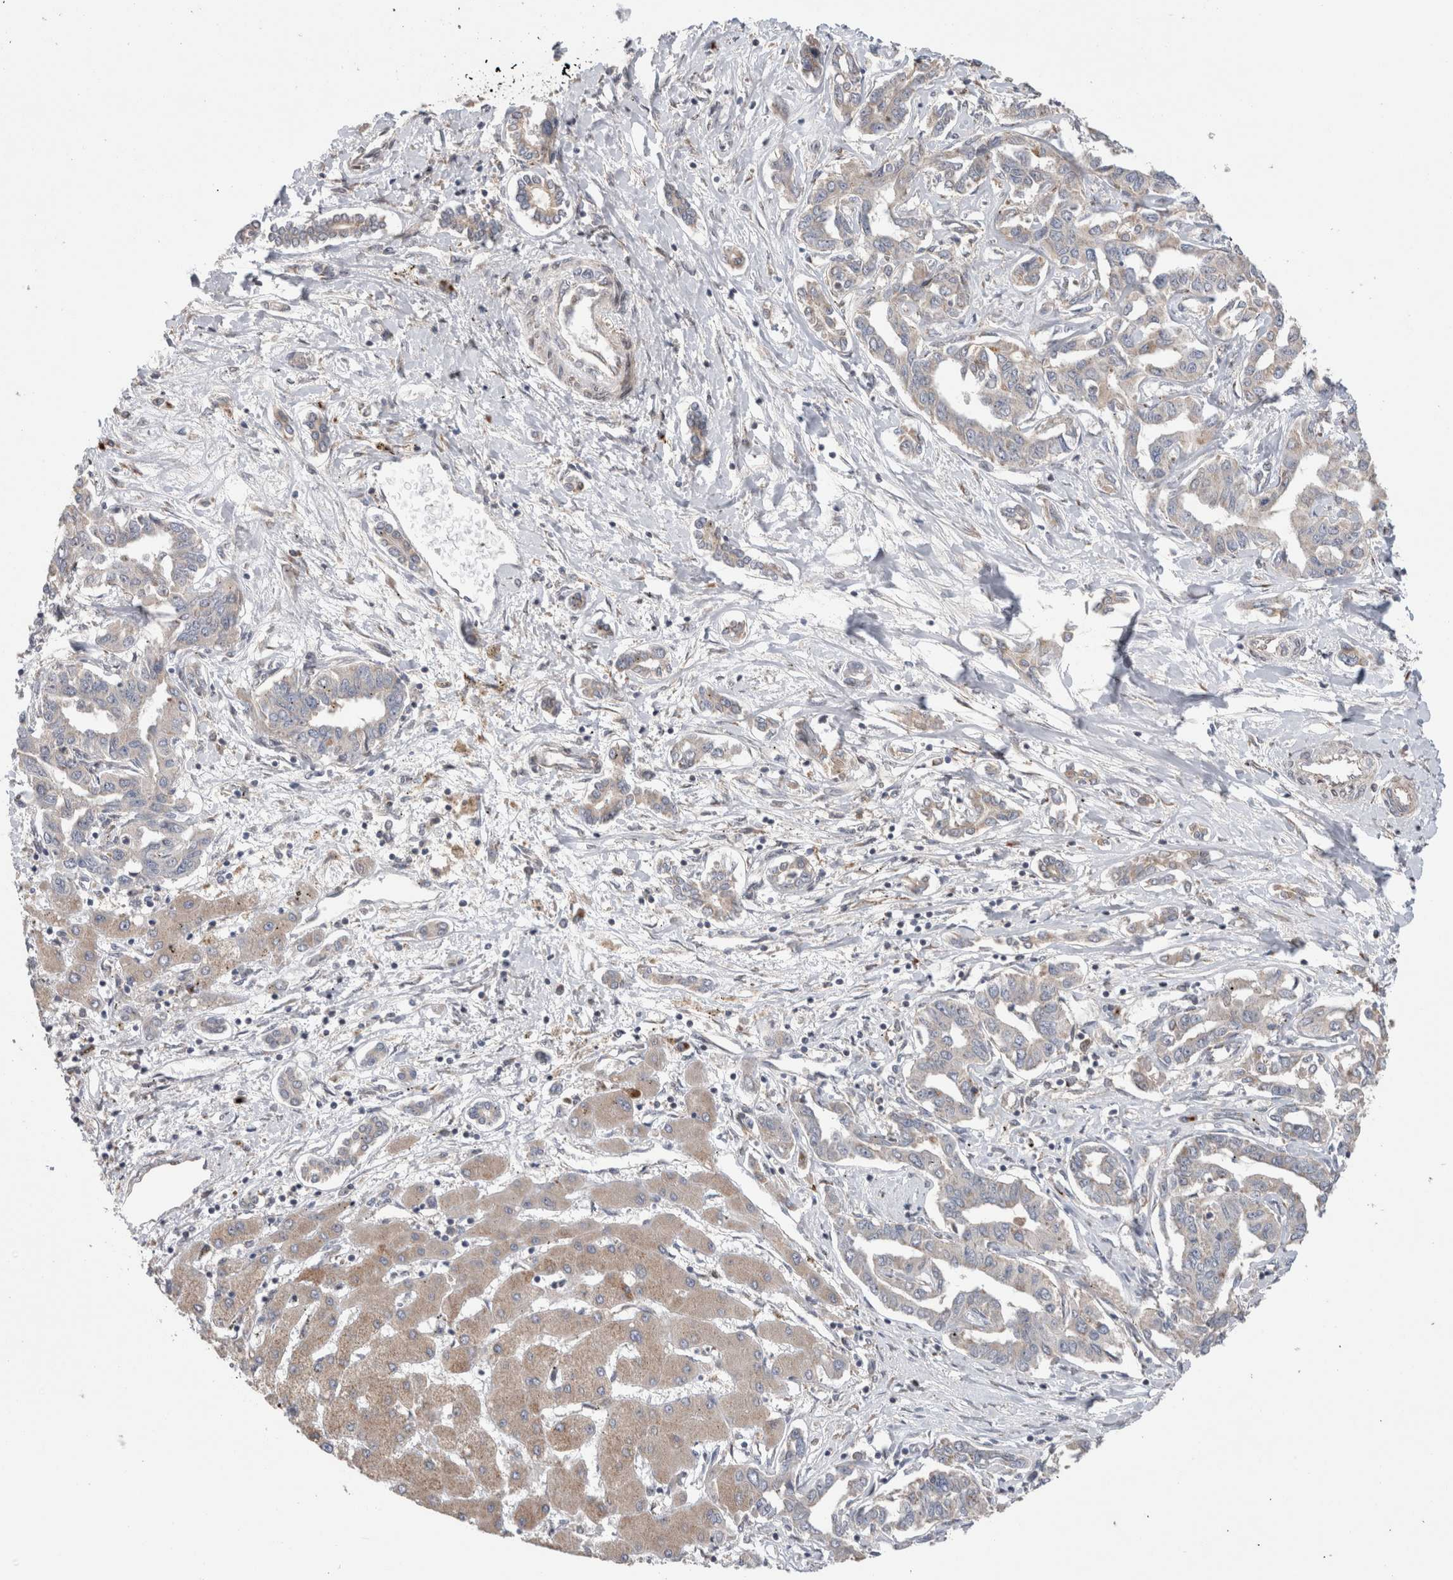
{"staining": {"intensity": "weak", "quantity": "<25%", "location": "cytoplasmic/membranous"}, "tissue": "liver cancer", "cell_type": "Tumor cells", "image_type": "cancer", "snomed": [{"axis": "morphology", "description": "Cholangiocarcinoma"}, {"axis": "topography", "description": "Liver"}], "caption": "Immunohistochemistry histopathology image of neoplastic tissue: human liver cancer stained with DAB shows no significant protein staining in tumor cells.", "gene": "TRIM5", "patient": {"sex": "male", "age": 59}}